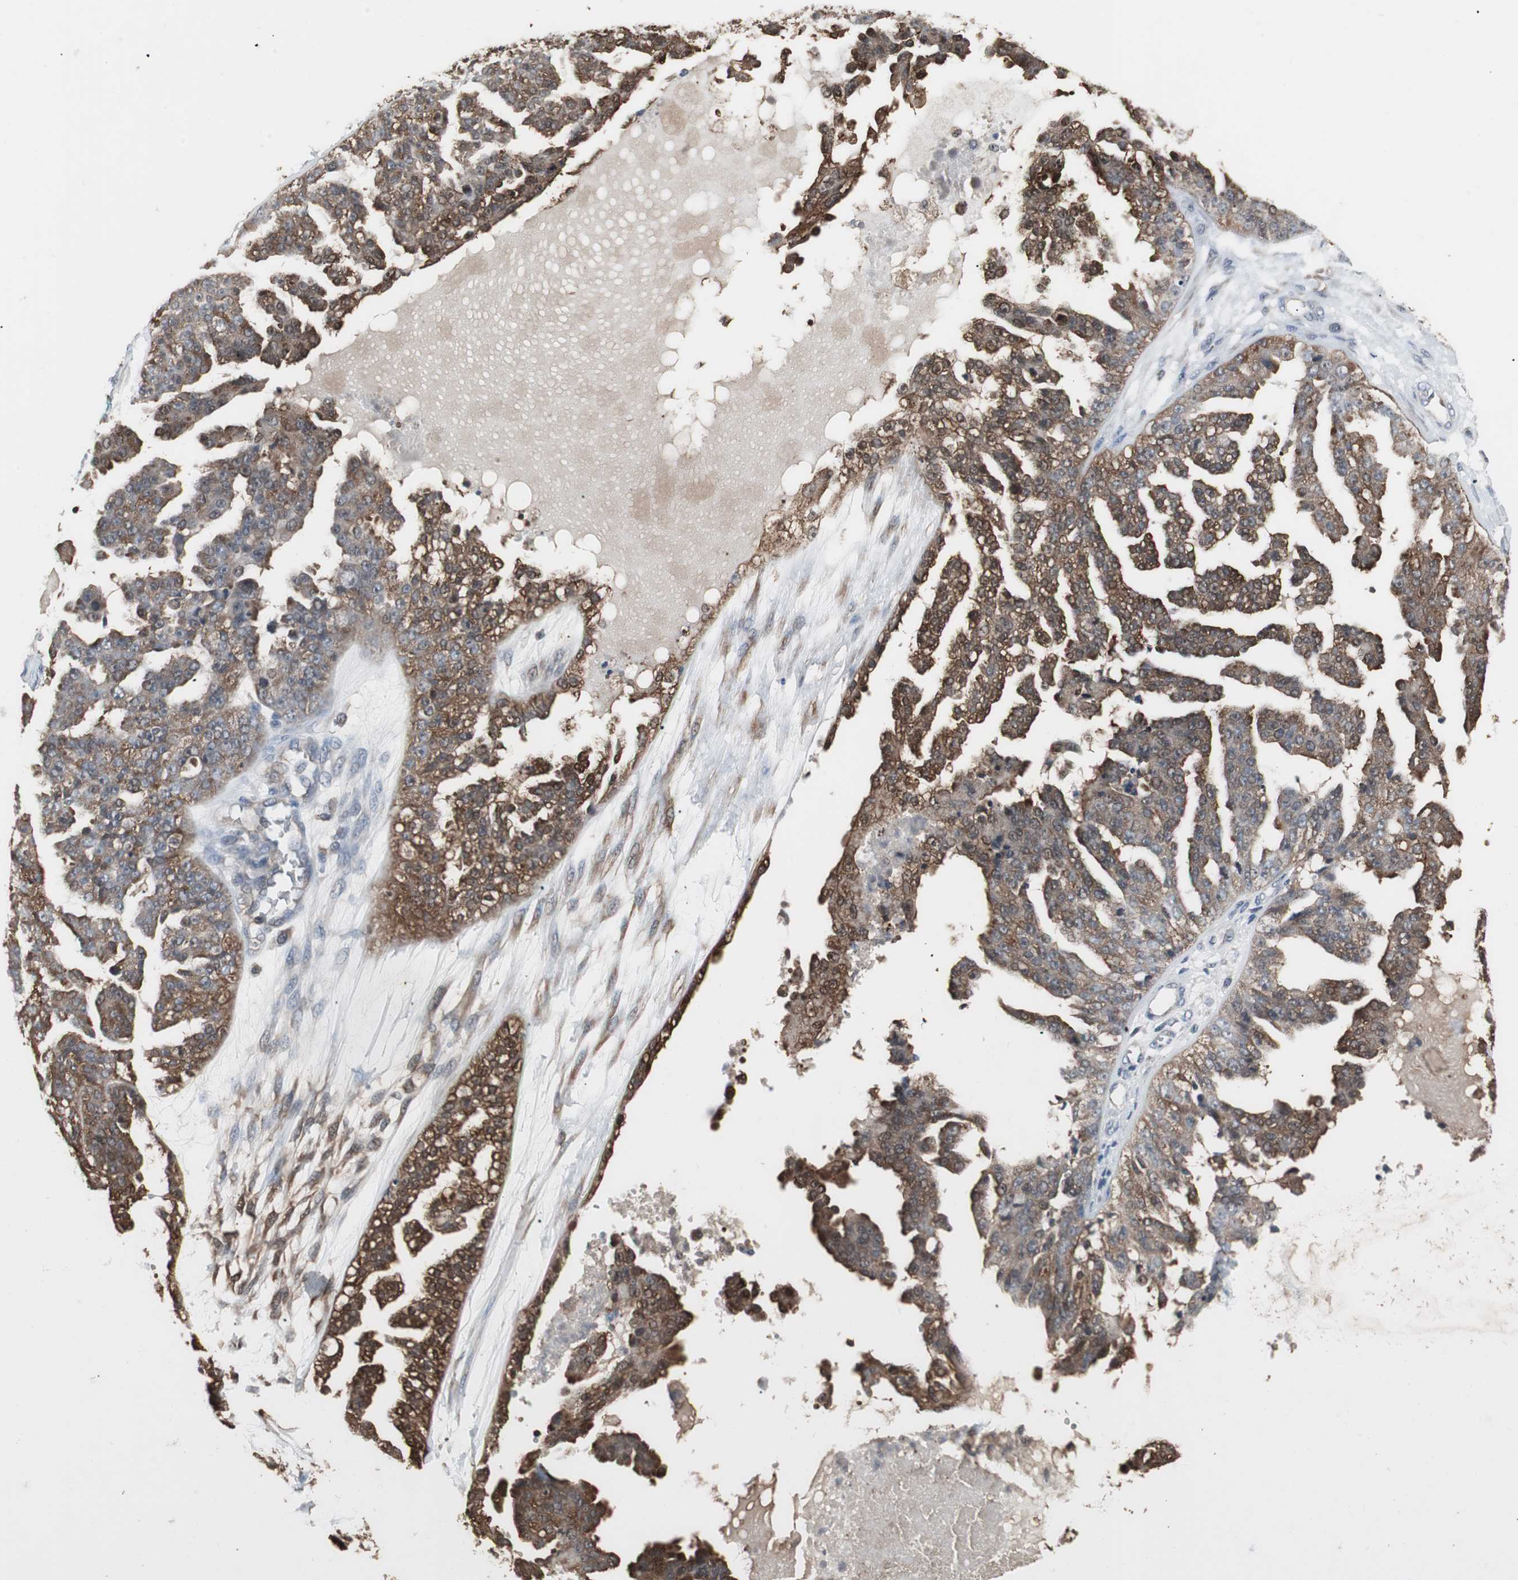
{"staining": {"intensity": "strong", "quantity": ">75%", "location": "cytoplasmic/membranous"}, "tissue": "ovarian cancer", "cell_type": "Tumor cells", "image_type": "cancer", "snomed": [{"axis": "morphology", "description": "Carcinoma, NOS"}, {"axis": "topography", "description": "Soft tissue"}, {"axis": "topography", "description": "Ovary"}], "caption": "A photomicrograph of human ovarian cancer stained for a protein exhibits strong cytoplasmic/membranous brown staining in tumor cells.", "gene": "ZSCAN22", "patient": {"sex": "female", "age": 54}}